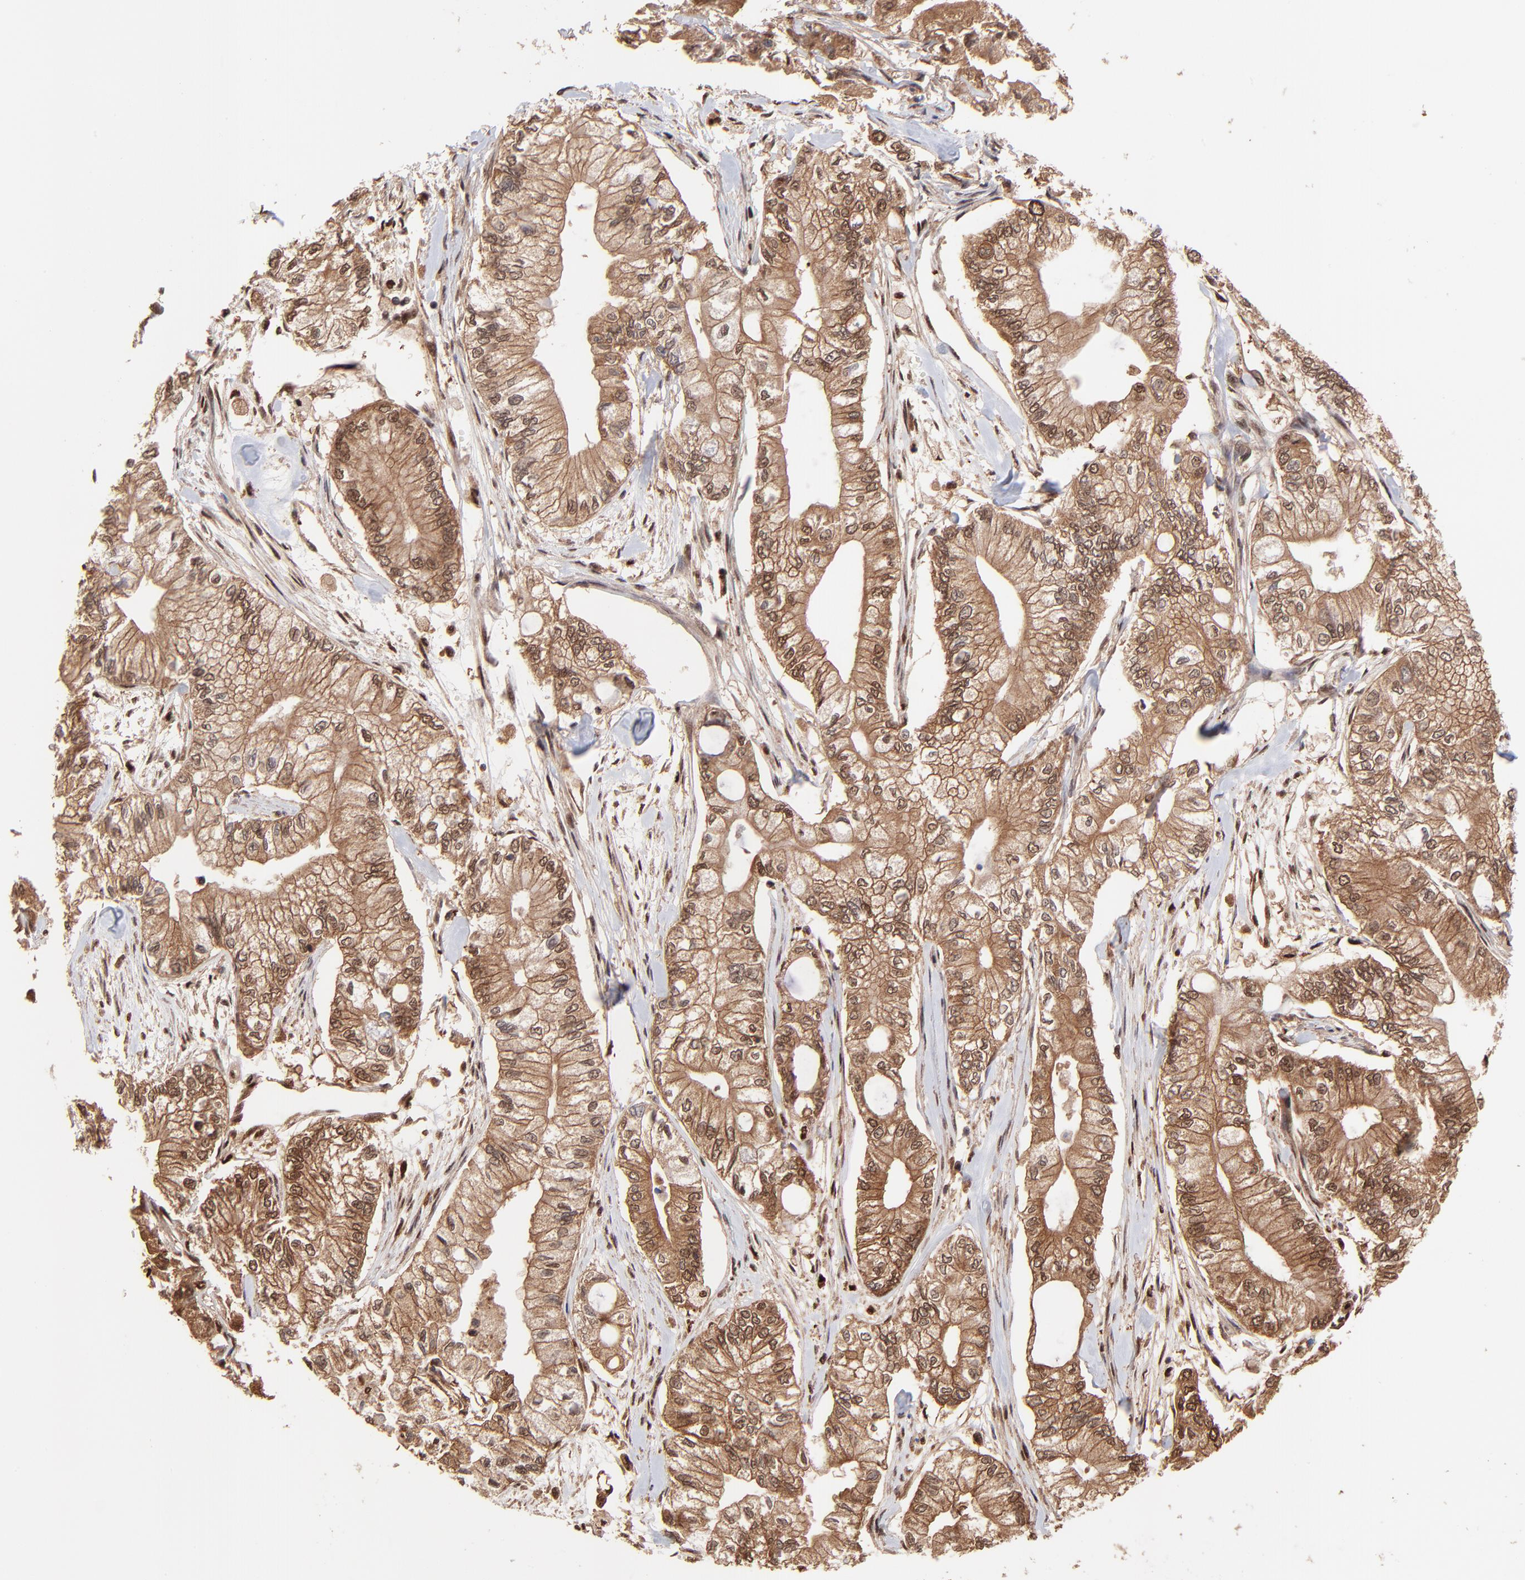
{"staining": {"intensity": "strong", "quantity": ">75%", "location": "cytoplasmic/membranous,nuclear"}, "tissue": "pancreatic cancer", "cell_type": "Tumor cells", "image_type": "cancer", "snomed": [{"axis": "morphology", "description": "Adenocarcinoma, NOS"}, {"axis": "topography", "description": "Pancreas"}], "caption": "Protein analysis of adenocarcinoma (pancreatic) tissue demonstrates strong cytoplasmic/membranous and nuclear positivity in about >75% of tumor cells.", "gene": "PSMA6", "patient": {"sex": "male", "age": 79}}